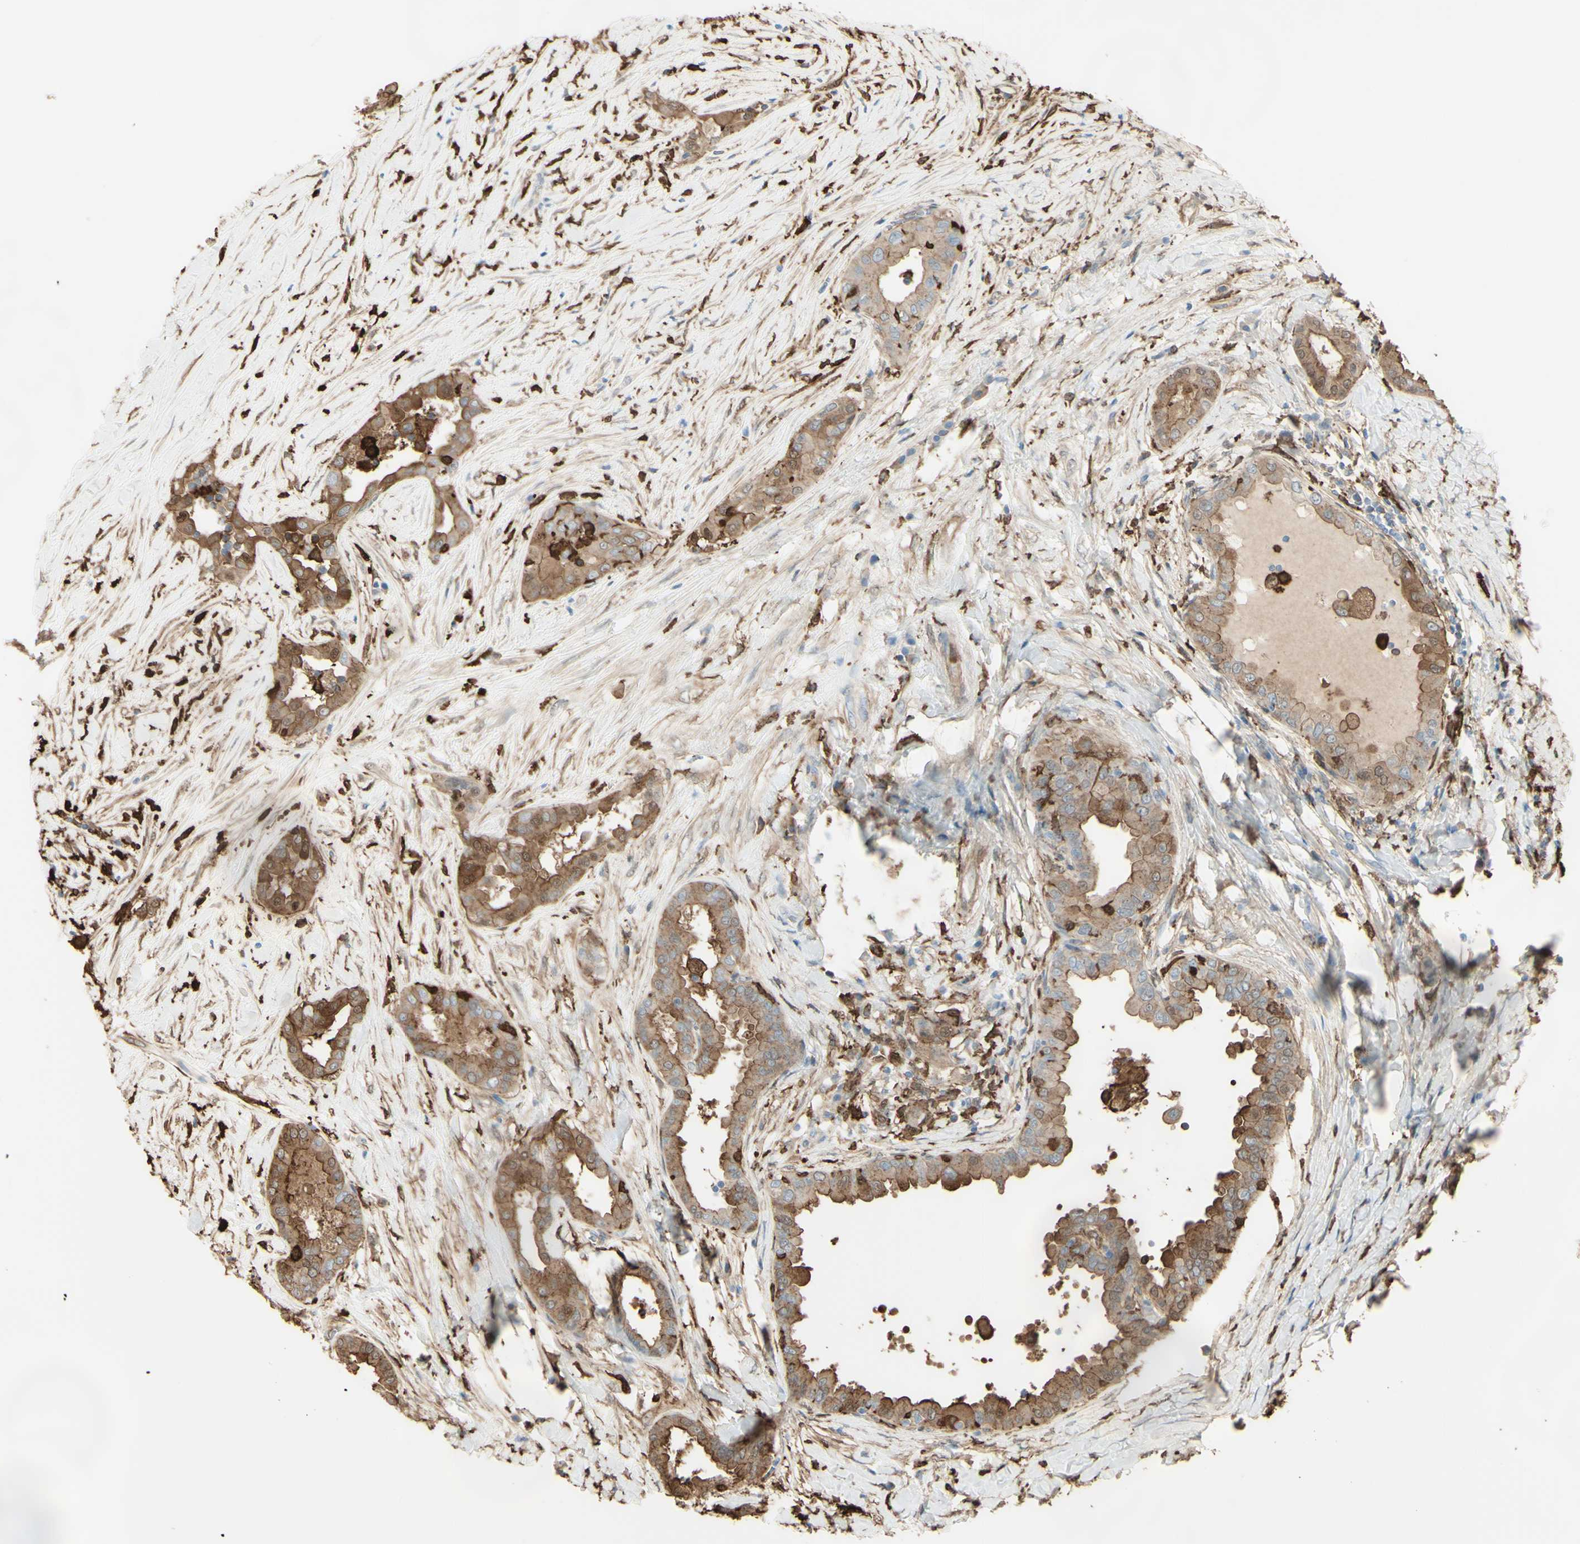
{"staining": {"intensity": "moderate", "quantity": ">75%", "location": "cytoplasmic/membranous"}, "tissue": "thyroid cancer", "cell_type": "Tumor cells", "image_type": "cancer", "snomed": [{"axis": "morphology", "description": "Papillary adenocarcinoma, NOS"}, {"axis": "topography", "description": "Thyroid gland"}], "caption": "Tumor cells display medium levels of moderate cytoplasmic/membranous positivity in about >75% of cells in papillary adenocarcinoma (thyroid).", "gene": "GSN", "patient": {"sex": "male", "age": 33}}